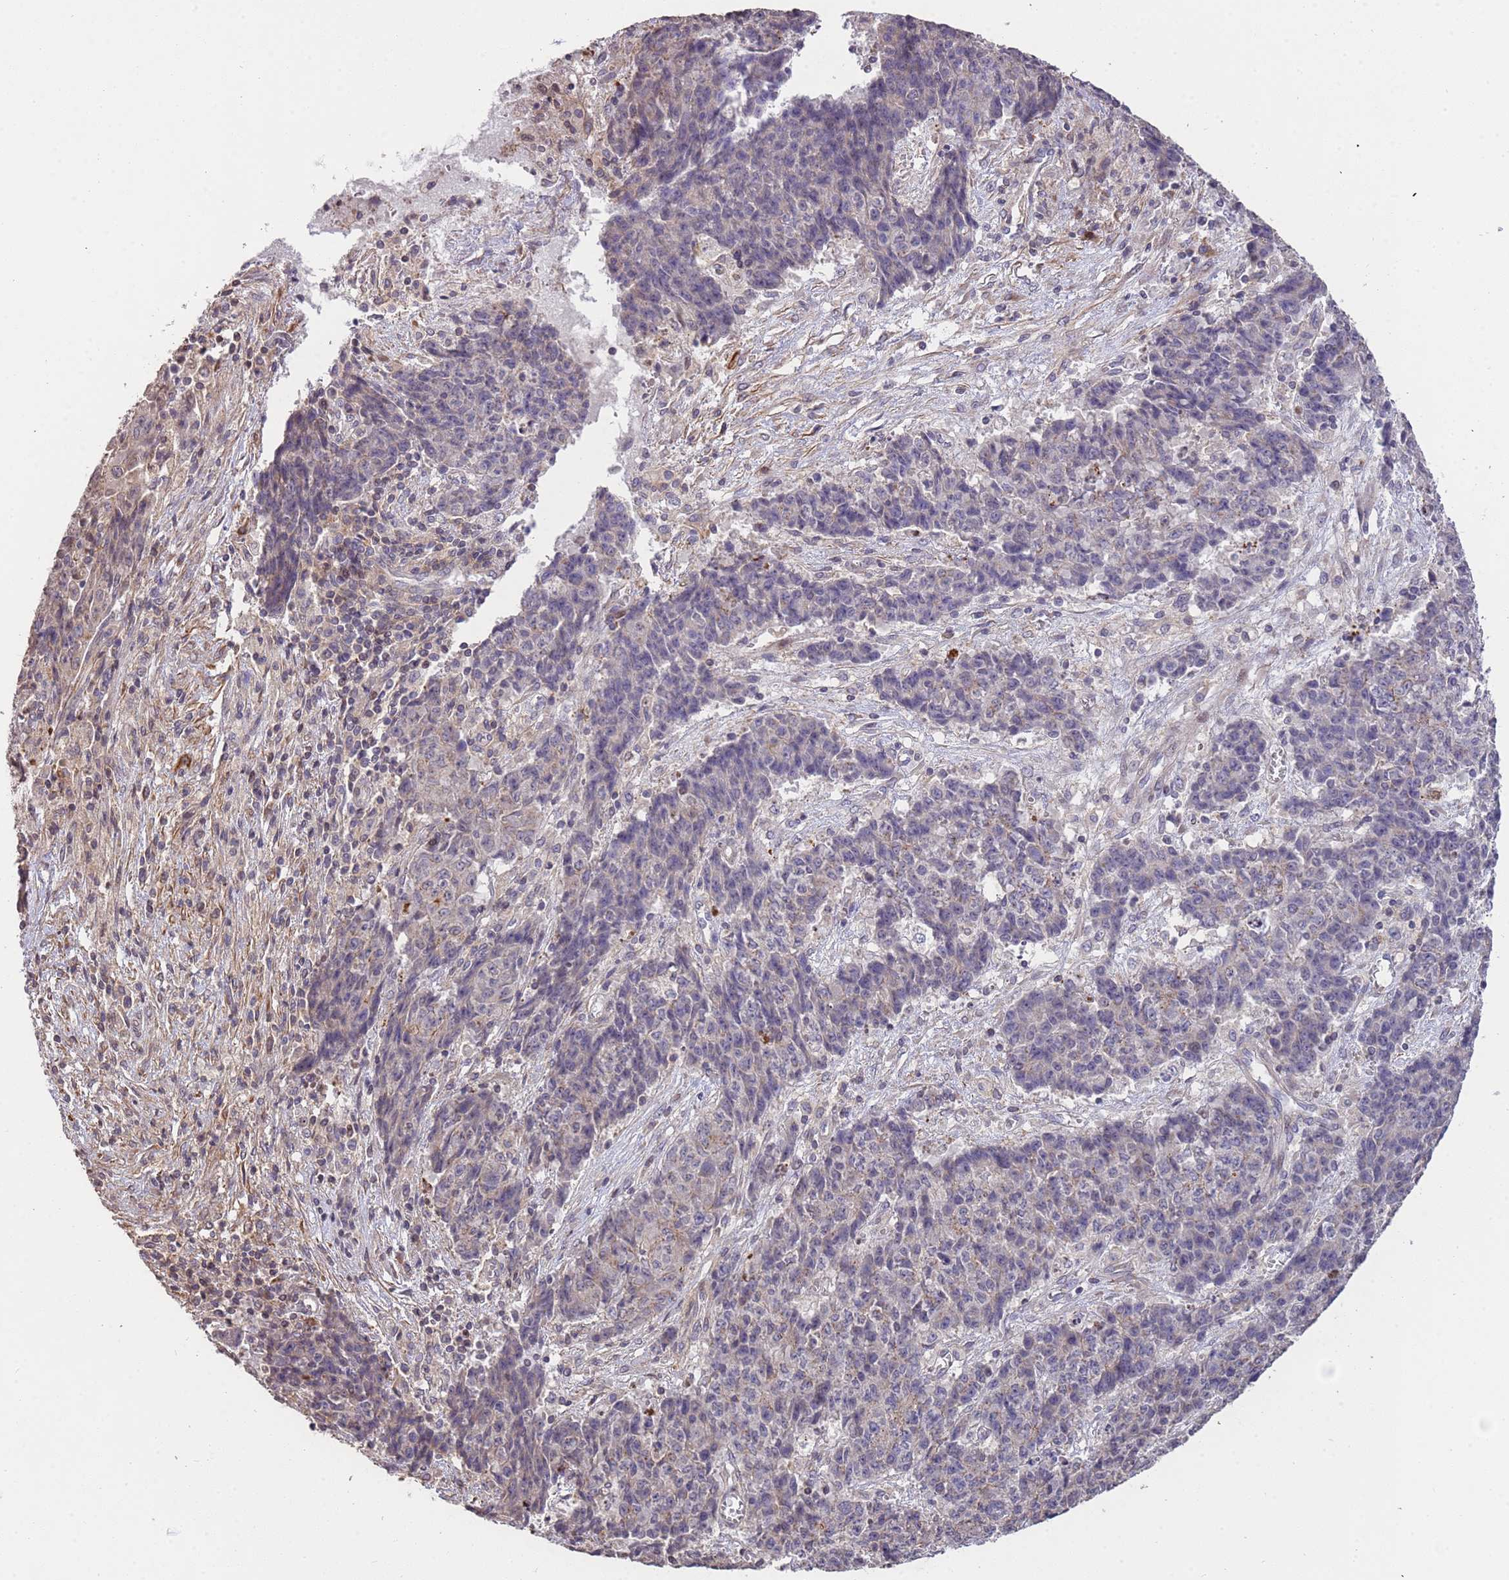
{"staining": {"intensity": "weak", "quantity": "<25%", "location": "cytoplasmic/membranous"}, "tissue": "ovarian cancer", "cell_type": "Tumor cells", "image_type": "cancer", "snomed": [{"axis": "morphology", "description": "Carcinoma, endometroid"}, {"axis": "topography", "description": "Ovary"}], "caption": "This is a histopathology image of immunohistochemistry staining of ovarian cancer (endometroid carcinoma), which shows no expression in tumor cells.", "gene": "SLC16A4", "patient": {"sex": "female", "age": 42}}